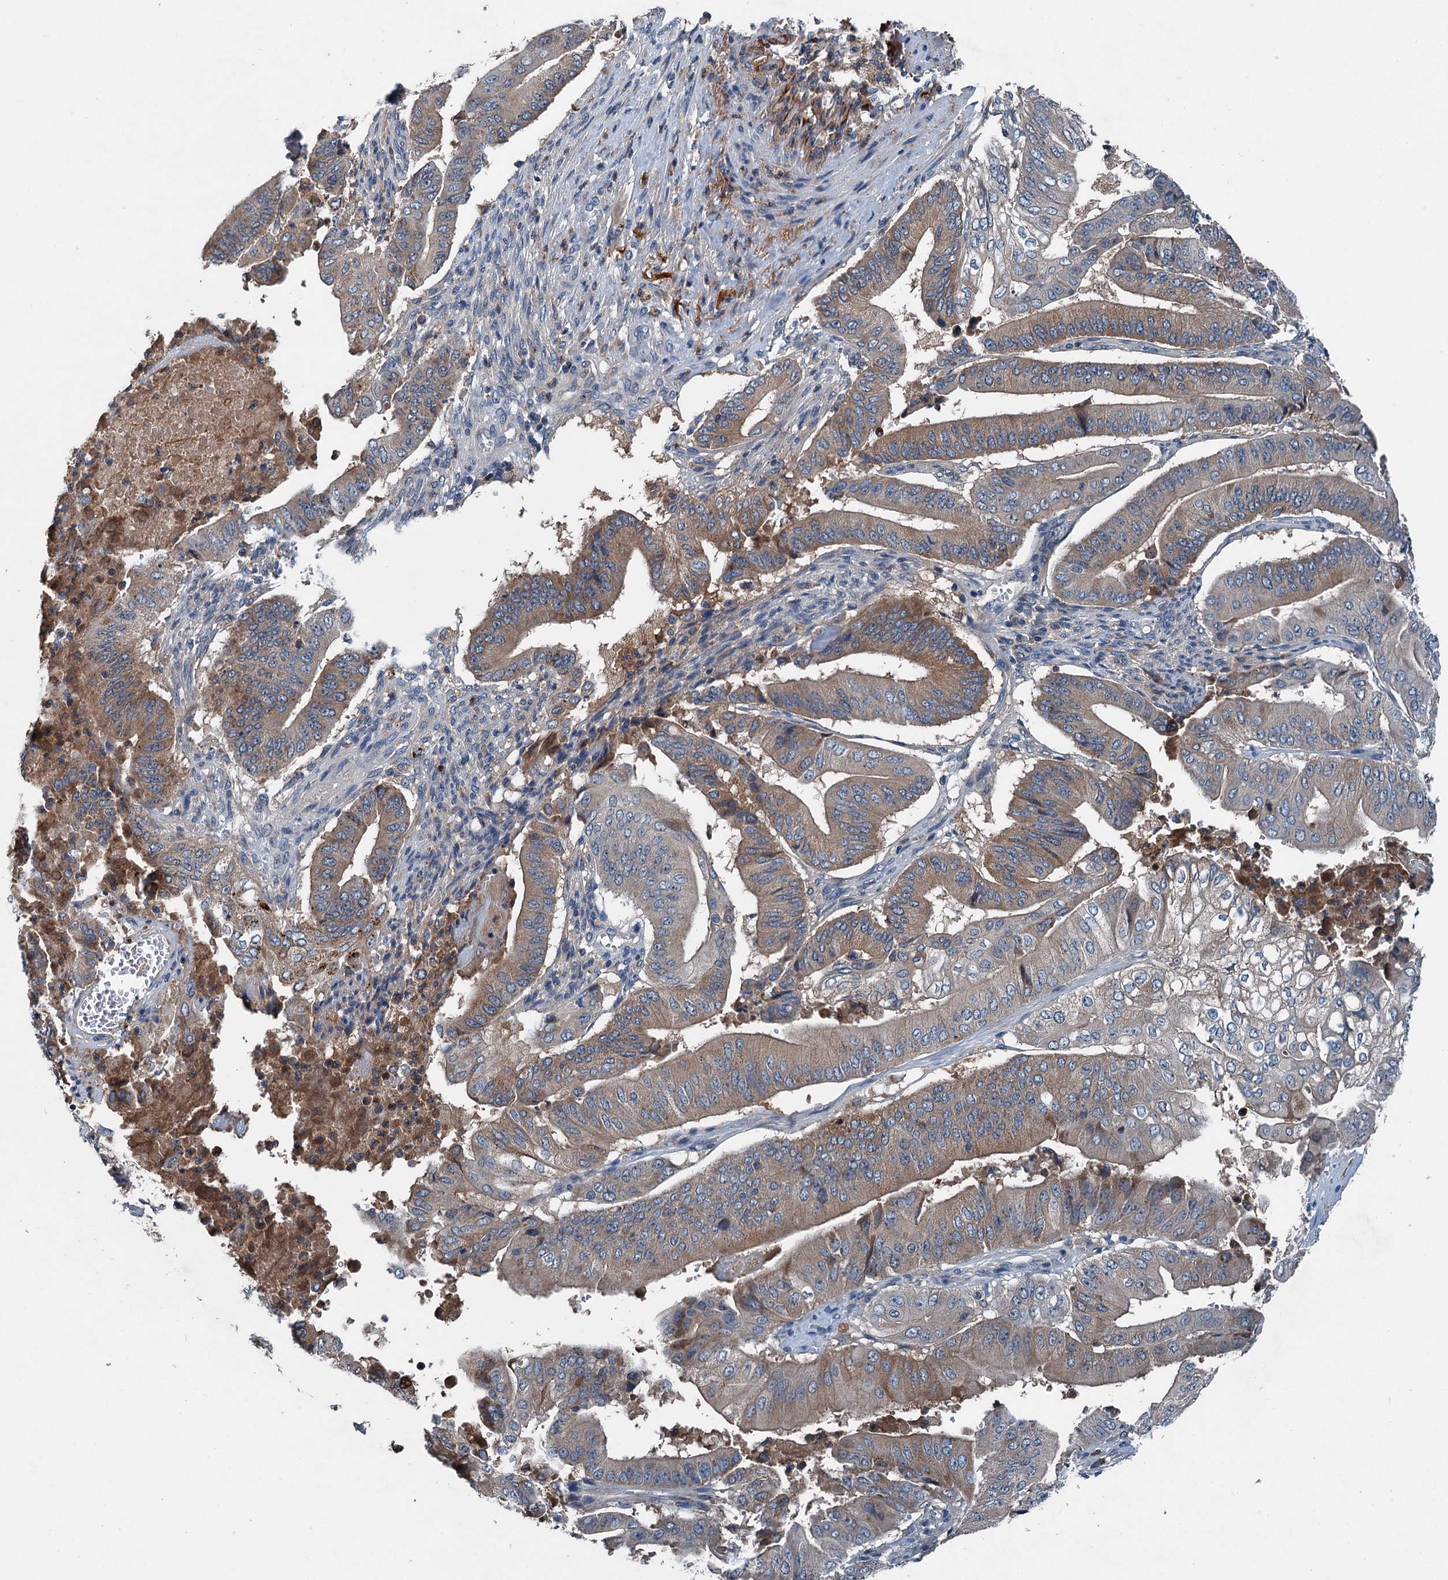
{"staining": {"intensity": "moderate", "quantity": "25%-75%", "location": "cytoplasmic/membranous"}, "tissue": "pancreatic cancer", "cell_type": "Tumor cells", "image_type": "cancer", "snomed": [{"axis": "morphology", "description": "Adenocarcinoma, NOS"}, {"axis": "topography", "description": "Pancreas"}], "caption": "IHC (DAB (3,3'-diaminobenzidine)) staining of human pancreatic cancer displays moderate cytoplasmic/membranous protein staining in approximately 25%-75% of tumor cells.", "gene": "PDSS1", "patient": {"sex": "female", "age": 77}}